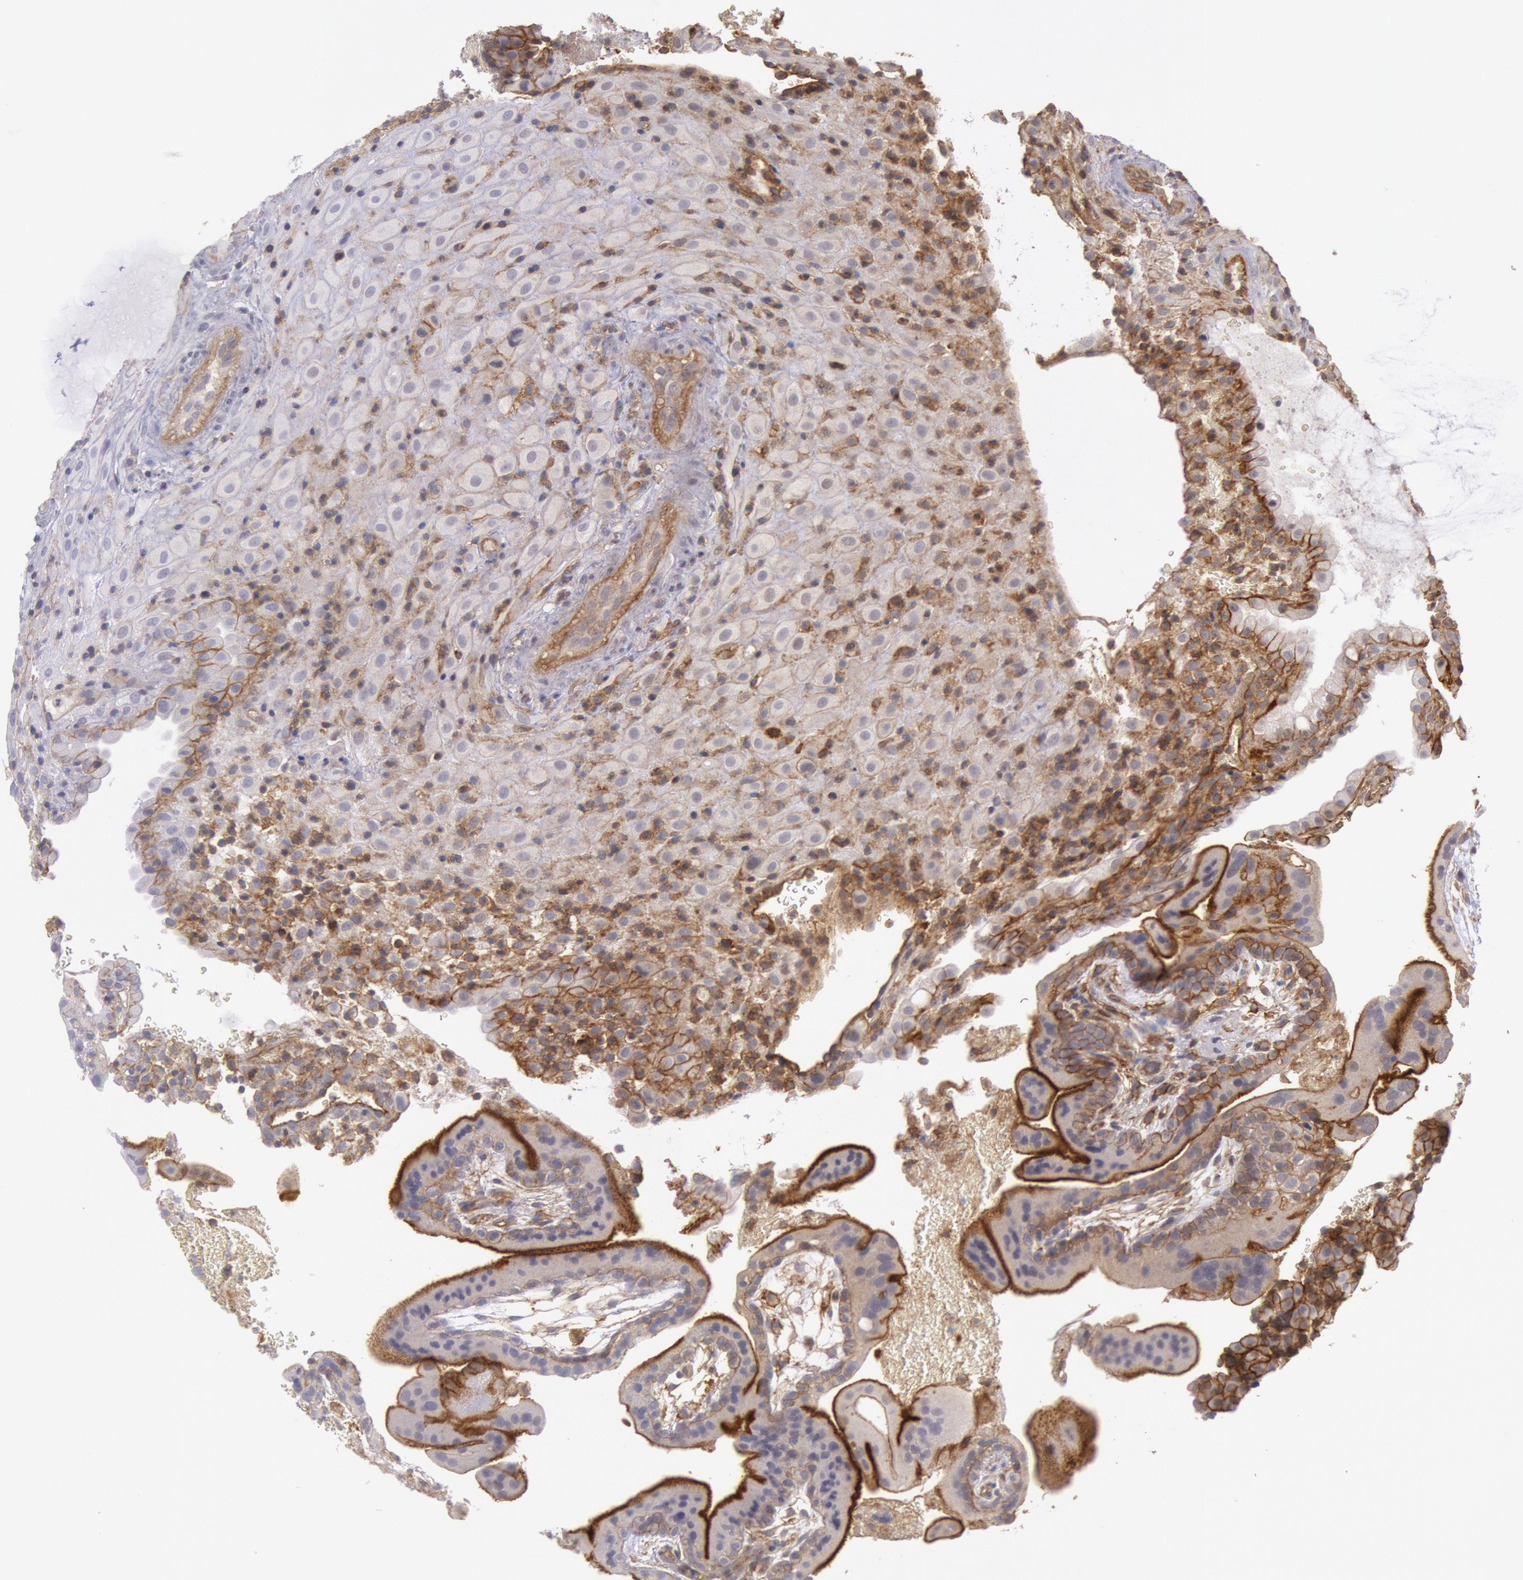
{"staining": {"intensity": "moderate", "quantity": "<25%", "location": "cytoplasmic/membranous"}, "tissue": "placenta", "cell_type": "Decidual cells", "image_type": "normal", "snomed": [{"axis": "morphology", "description": "Normal tissue, NOS"}, {"axis": "topography", "description": "Placenta"}], "caption": "Immunohistochemical staining of unremarkable placenta shows moderate cytoplasmic/membranous protein positivity in about <25% of decidual cells. Immunohistochemistry (ihc) stains the protein in brown and the nuclei are stained blue.", "gene": "STX4", "patient": {"sex": "female", "age": 19}}